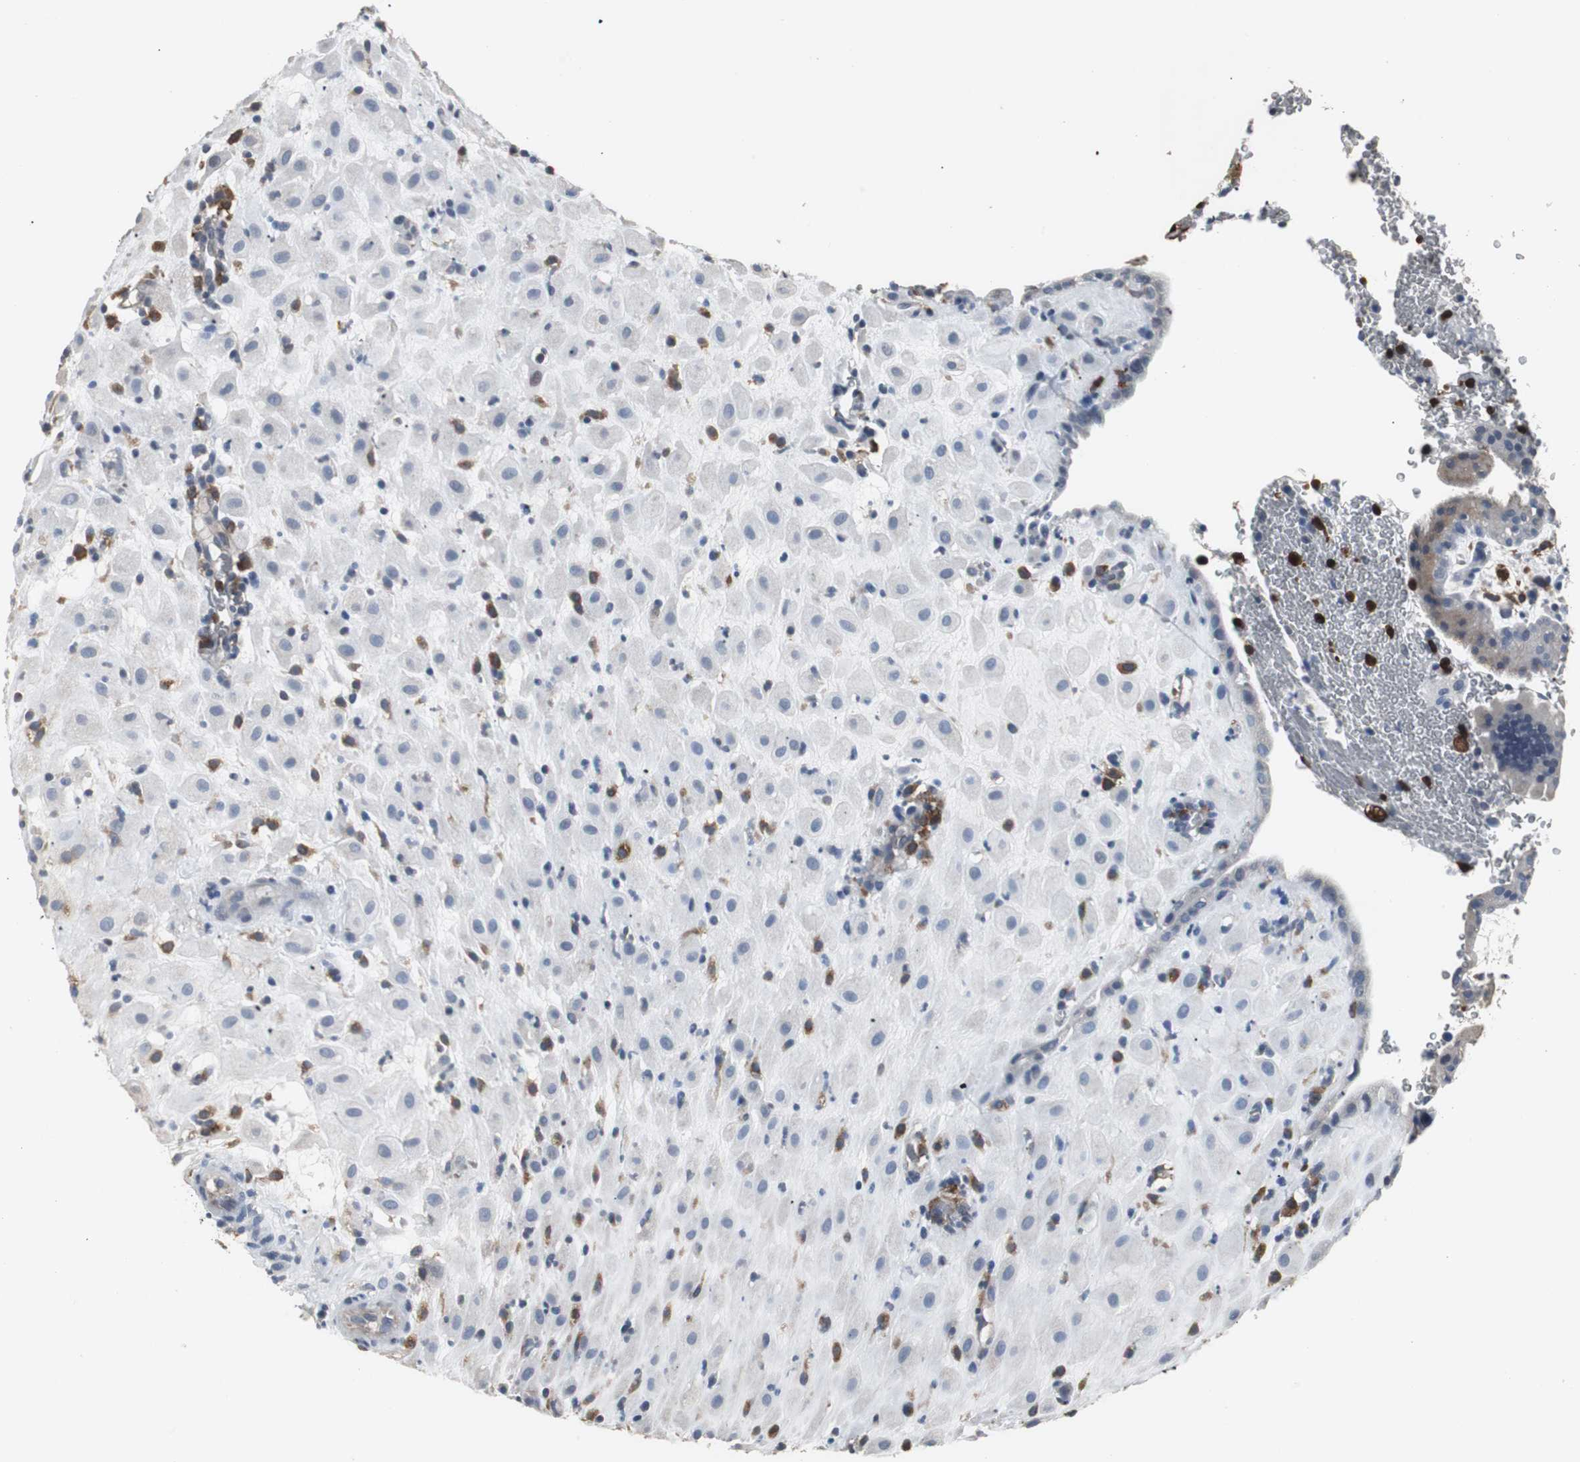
{"staining": {"intensity": "negative", "quantity": "none", "location": "none"}, "tissue": "placenta", "cell_type": "Decidual cells", "image_type": "normal", "snomed": [{"axis": "morphology", "description": "Normal tissue, NOS"}, {"axis": "topography", "description": "Placenta"}], "caption": "DAB (3,3'-diaminobenzidine) immunohistochemical staining of unremarkable placenta exhibits no significant expression in decidual cells. (DAB (3,3'-diaminobenzidine) immunohistochemistry with hematoxylin counter stain).", "gene": "NCF2", "patient": {"sex": "female", "age": 19}}